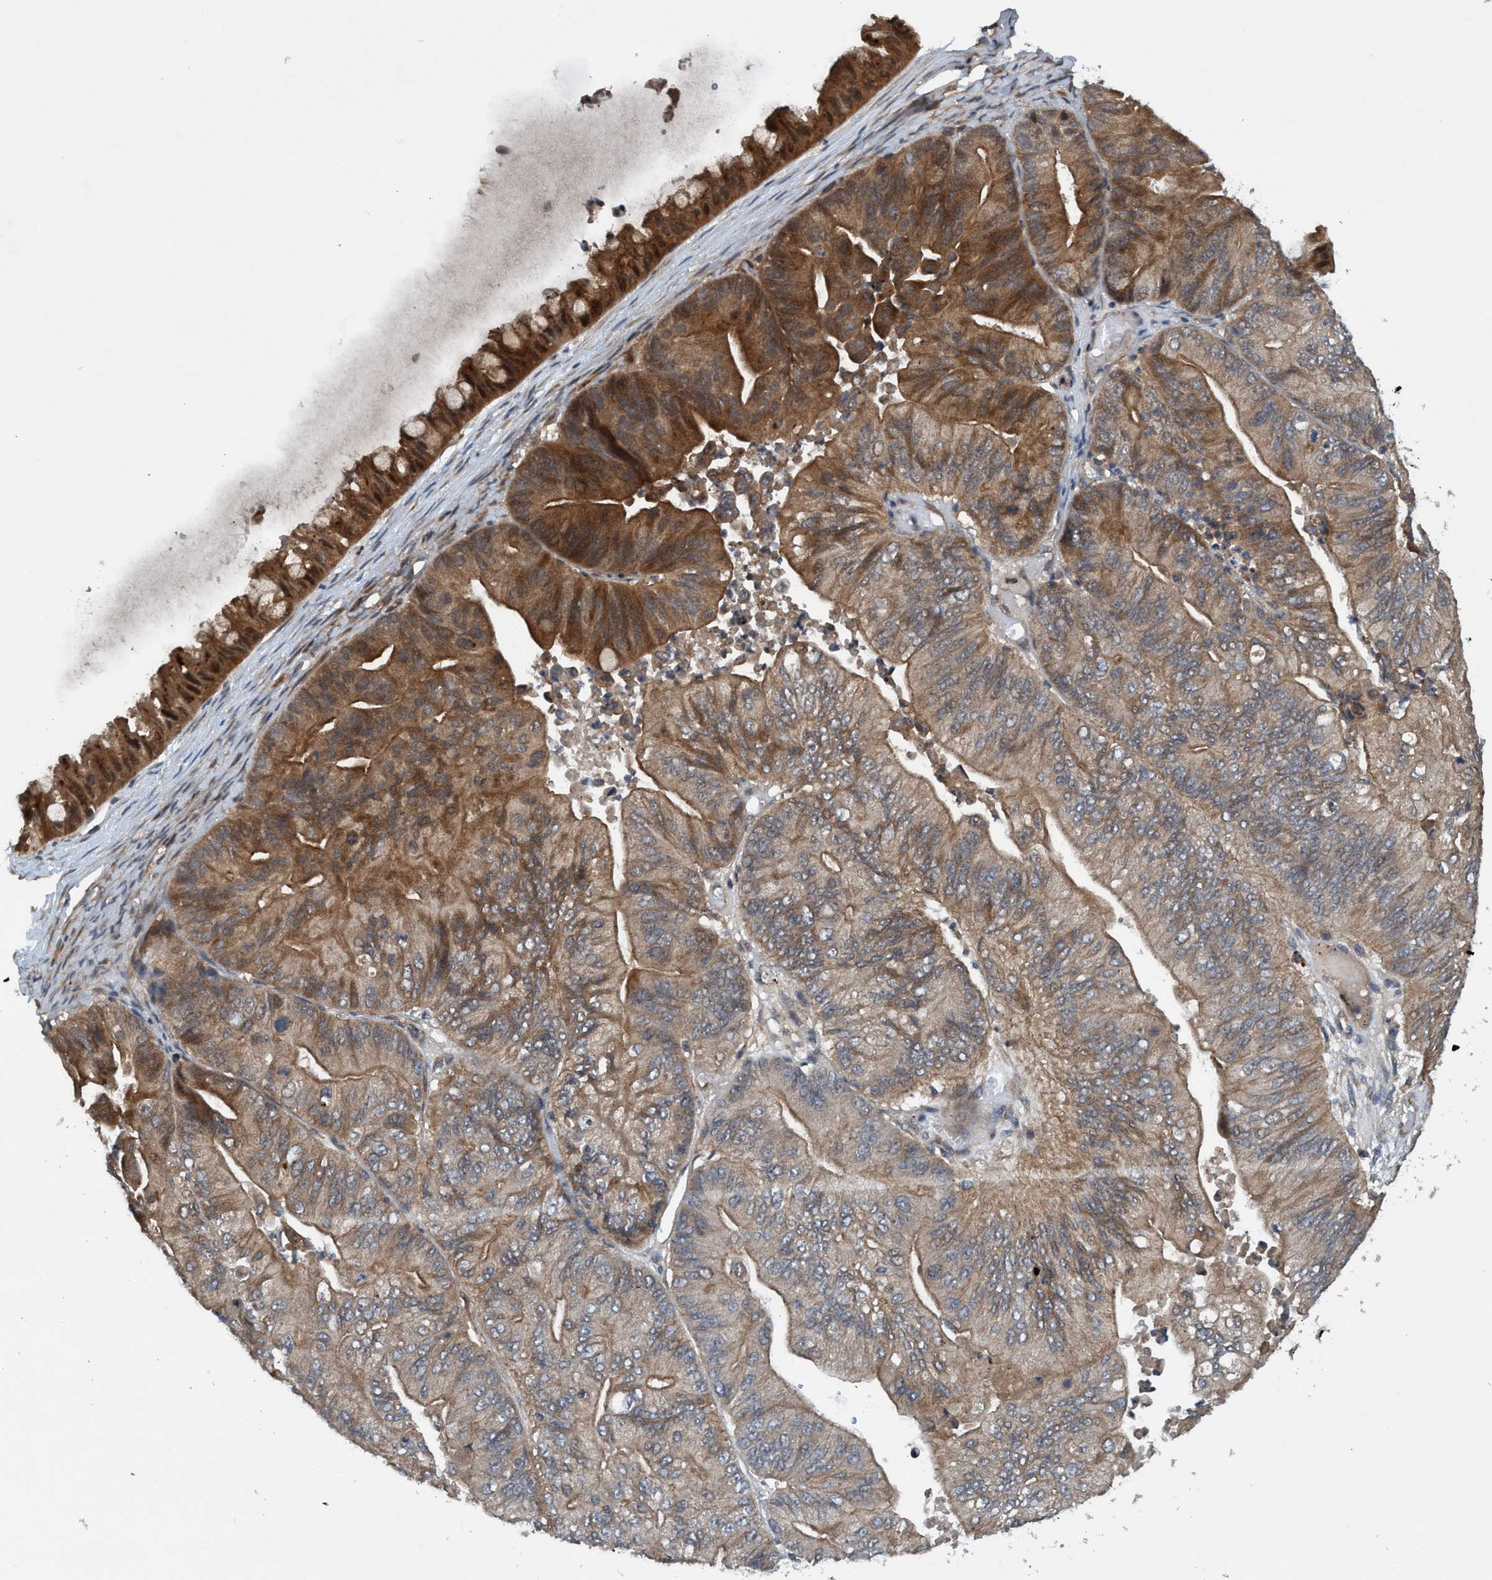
{"staining": {"intensity": "moderate", "quantity": ">75%", "location": "cytoplasmic/membranous"}, "tissue": "ovarian cancer", "cell_type": "Tumor cells", "image_type": "cancer", "snomed": [{"axis": "morphology", "description": "Cystadenocarcinoma, mucinous, NOS"}, {"axis": "topography", "description": "Ovary"}], "caption": "Immunohistochemistry (IHC) of ovarian cancer (mucinous cystadenocarcinoma) displays medium levels of moderate cytoplasmic/membranous positivity in about >75% of tumor cells.", "gene": "TRIM65", "patient": {"sex": "female", "age": 61}}